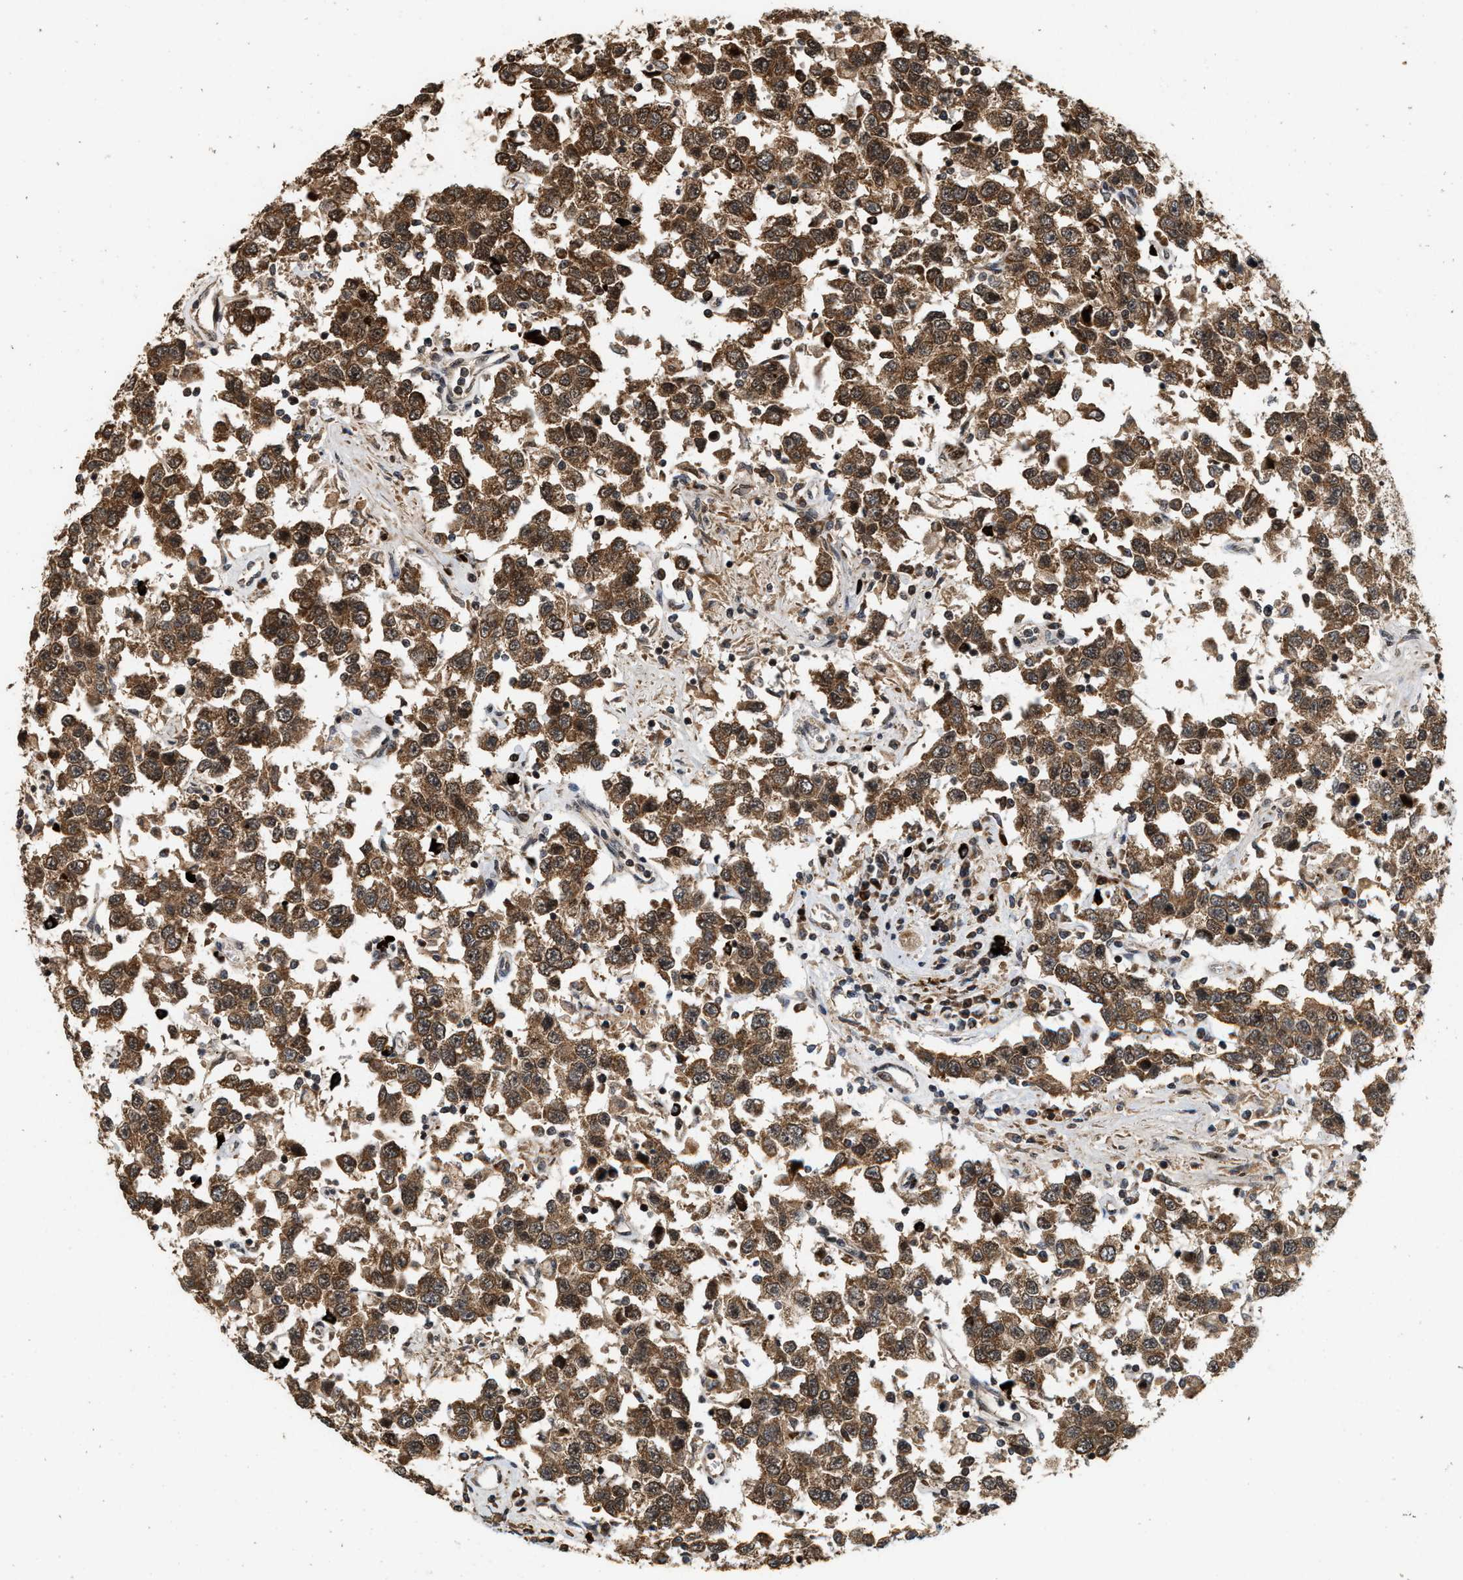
{"staining": {"intensity": "moderate", "quantity": ">75%", "location": "cytoplasmic/membranous,nuclear"}, "tissue": "testis cancer", "cell_type": "Tumor cells", "image_type": "cancer", "snomed": [{"axis": "morphology", "description": "Seminoma, NOS"}, {"axis": "topography", "description": "Testis"}], "caption": "A medium amount of moderate cytoplasmic/membranous and nuclear staining is present in approximately >75% of tumor cells in seminoma (testis) tissue.", "gene": "ELP2", "patient": {"sex": "male", "age": 41}}